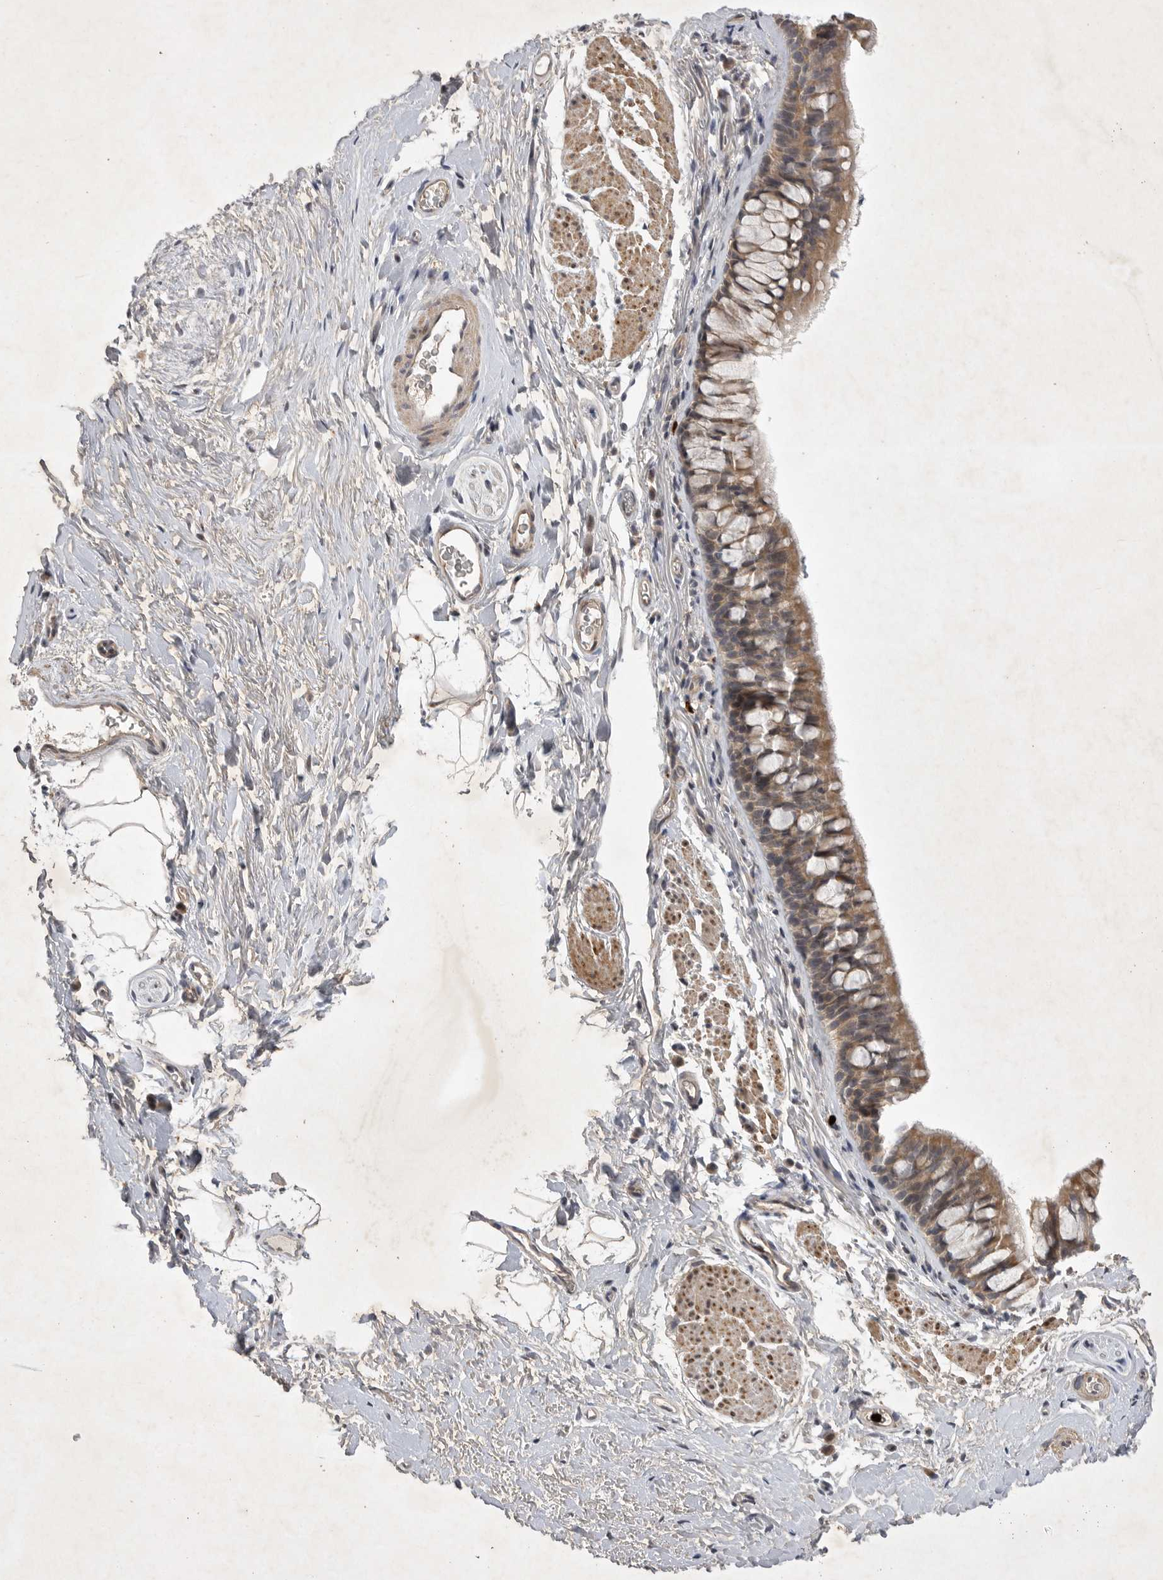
{"staining": {"intensity": "moderate", "quantity": ">75%", "location": "cytoplasmic/membranous"}, "tissue": "bronchus", "cell_type": "Respiratory epithelial cells", "image_type": "normal", "snomed": [{"axis": "morphology", "description": "Normal tissue, NOS"}, {"axis": "topography", "description": "Cartilage tissue"}, {"axis": "topography", "description": "Bronchus"}], "caption": "Protein expression by immunohistochemistry demonstrates moderate cytoplasmic/membranous positivity in about >75% of respiratory epithelial cells in normal bronchus. Ihc stains the protein of interest in brown and the nuclei are stained blue.", "gene": "UBE3D", "patient": {"sex": "female", "age": 53}}